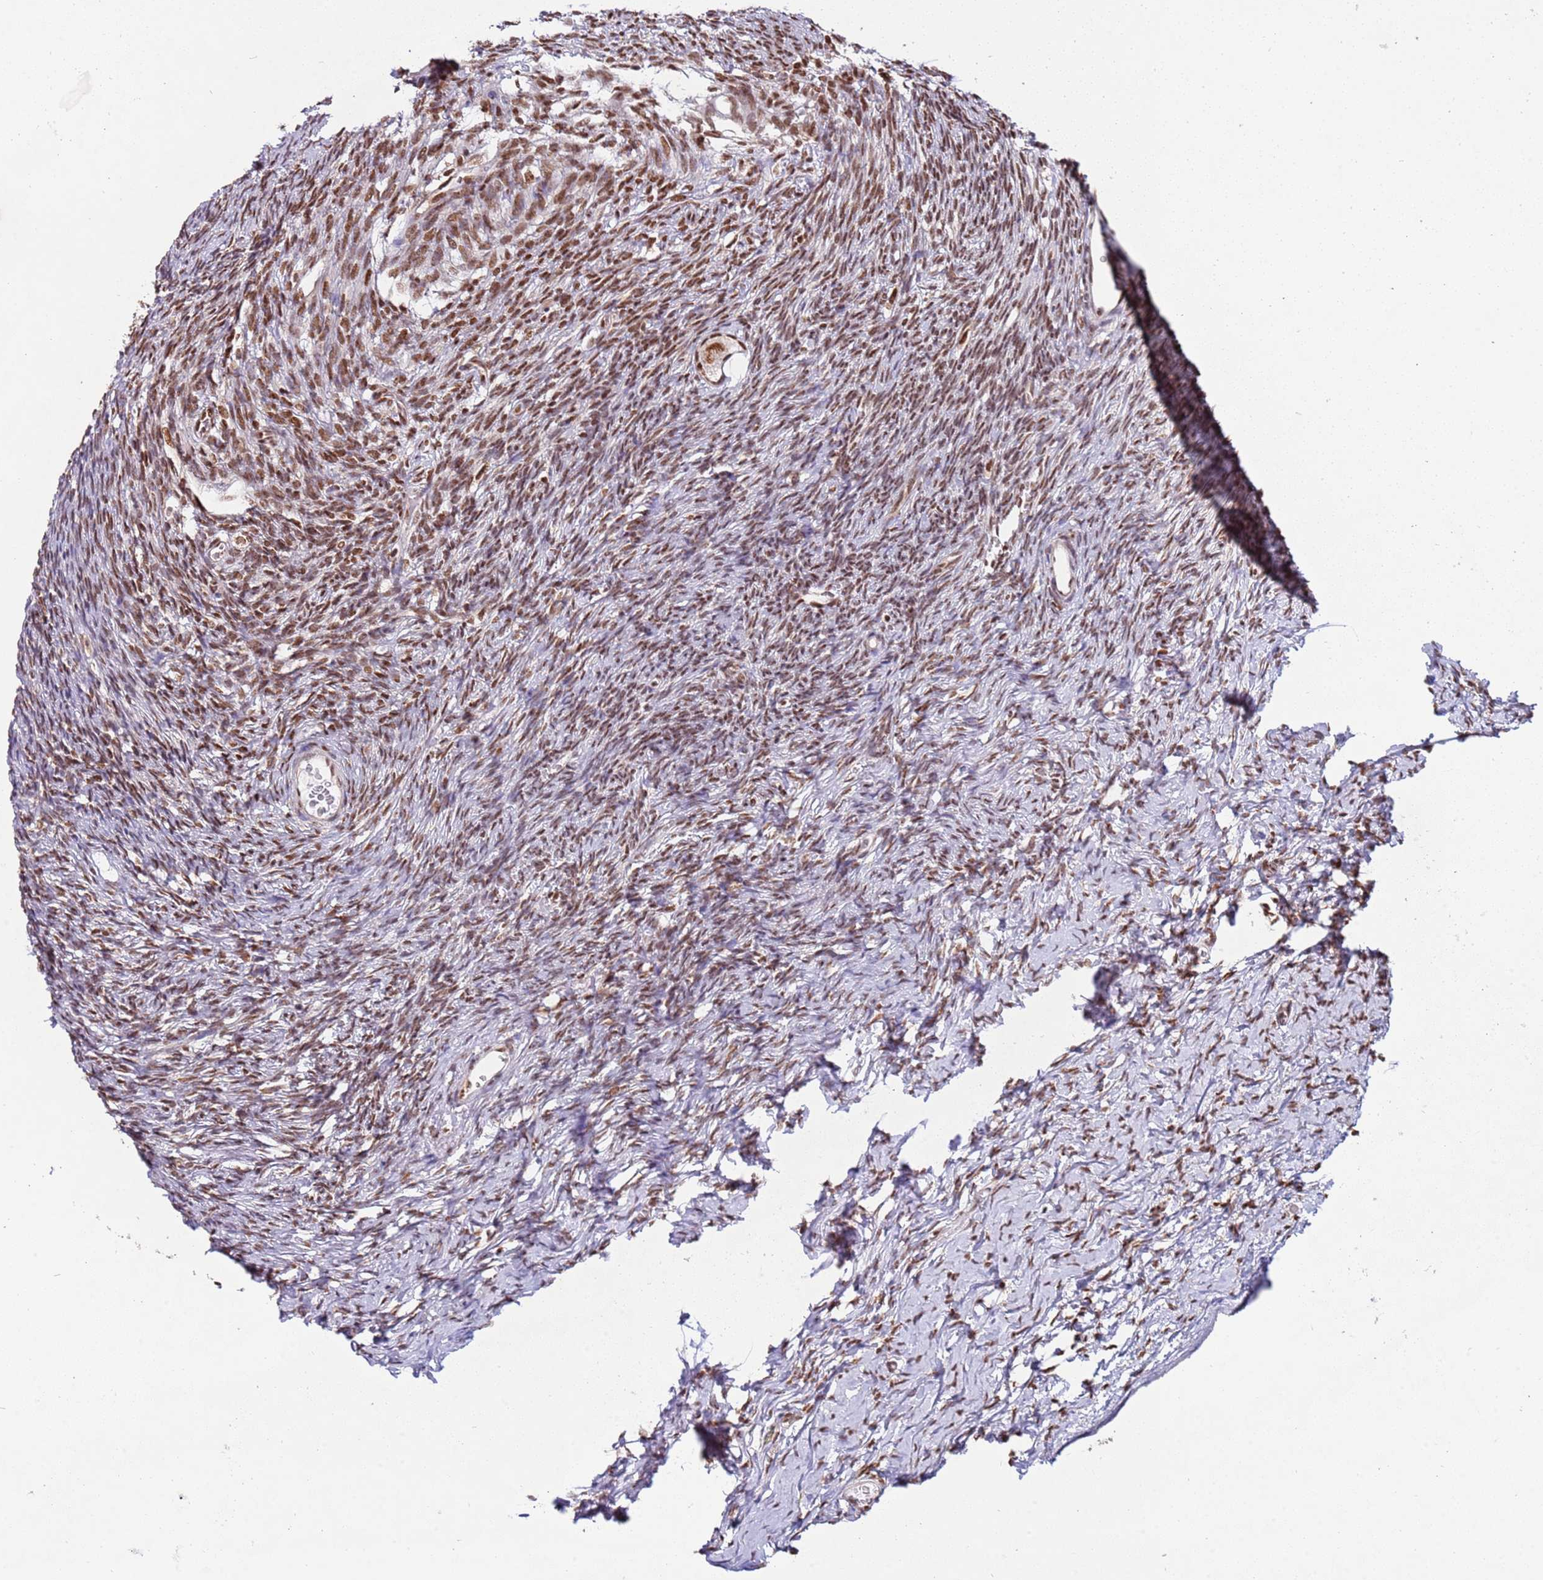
{"staining": {"intensity": "moderate", "quantity": ">75%", "location": "nuclear"}, "tissue": "ovary", "cell_type": "Follicle cells", "image_type": "normal", "snomed": [{"axis": "morphology", "description": "Normal tissue, NOS"}, {"axis": "topography", "description": "Ovary"}], "caption": "Immunohistochemistry staining of normal ovary, which shows medium levels of moderate nuclear positivity in approximately >75% of follicle cells indicating moderate nuclear protein staining. The staining was performed using DAB (brown) for protein detection and nuclei were counterstained in hematoxylin (blue).", "gene": "ESF1", "patient": {"sex": "female", "age": 39}}